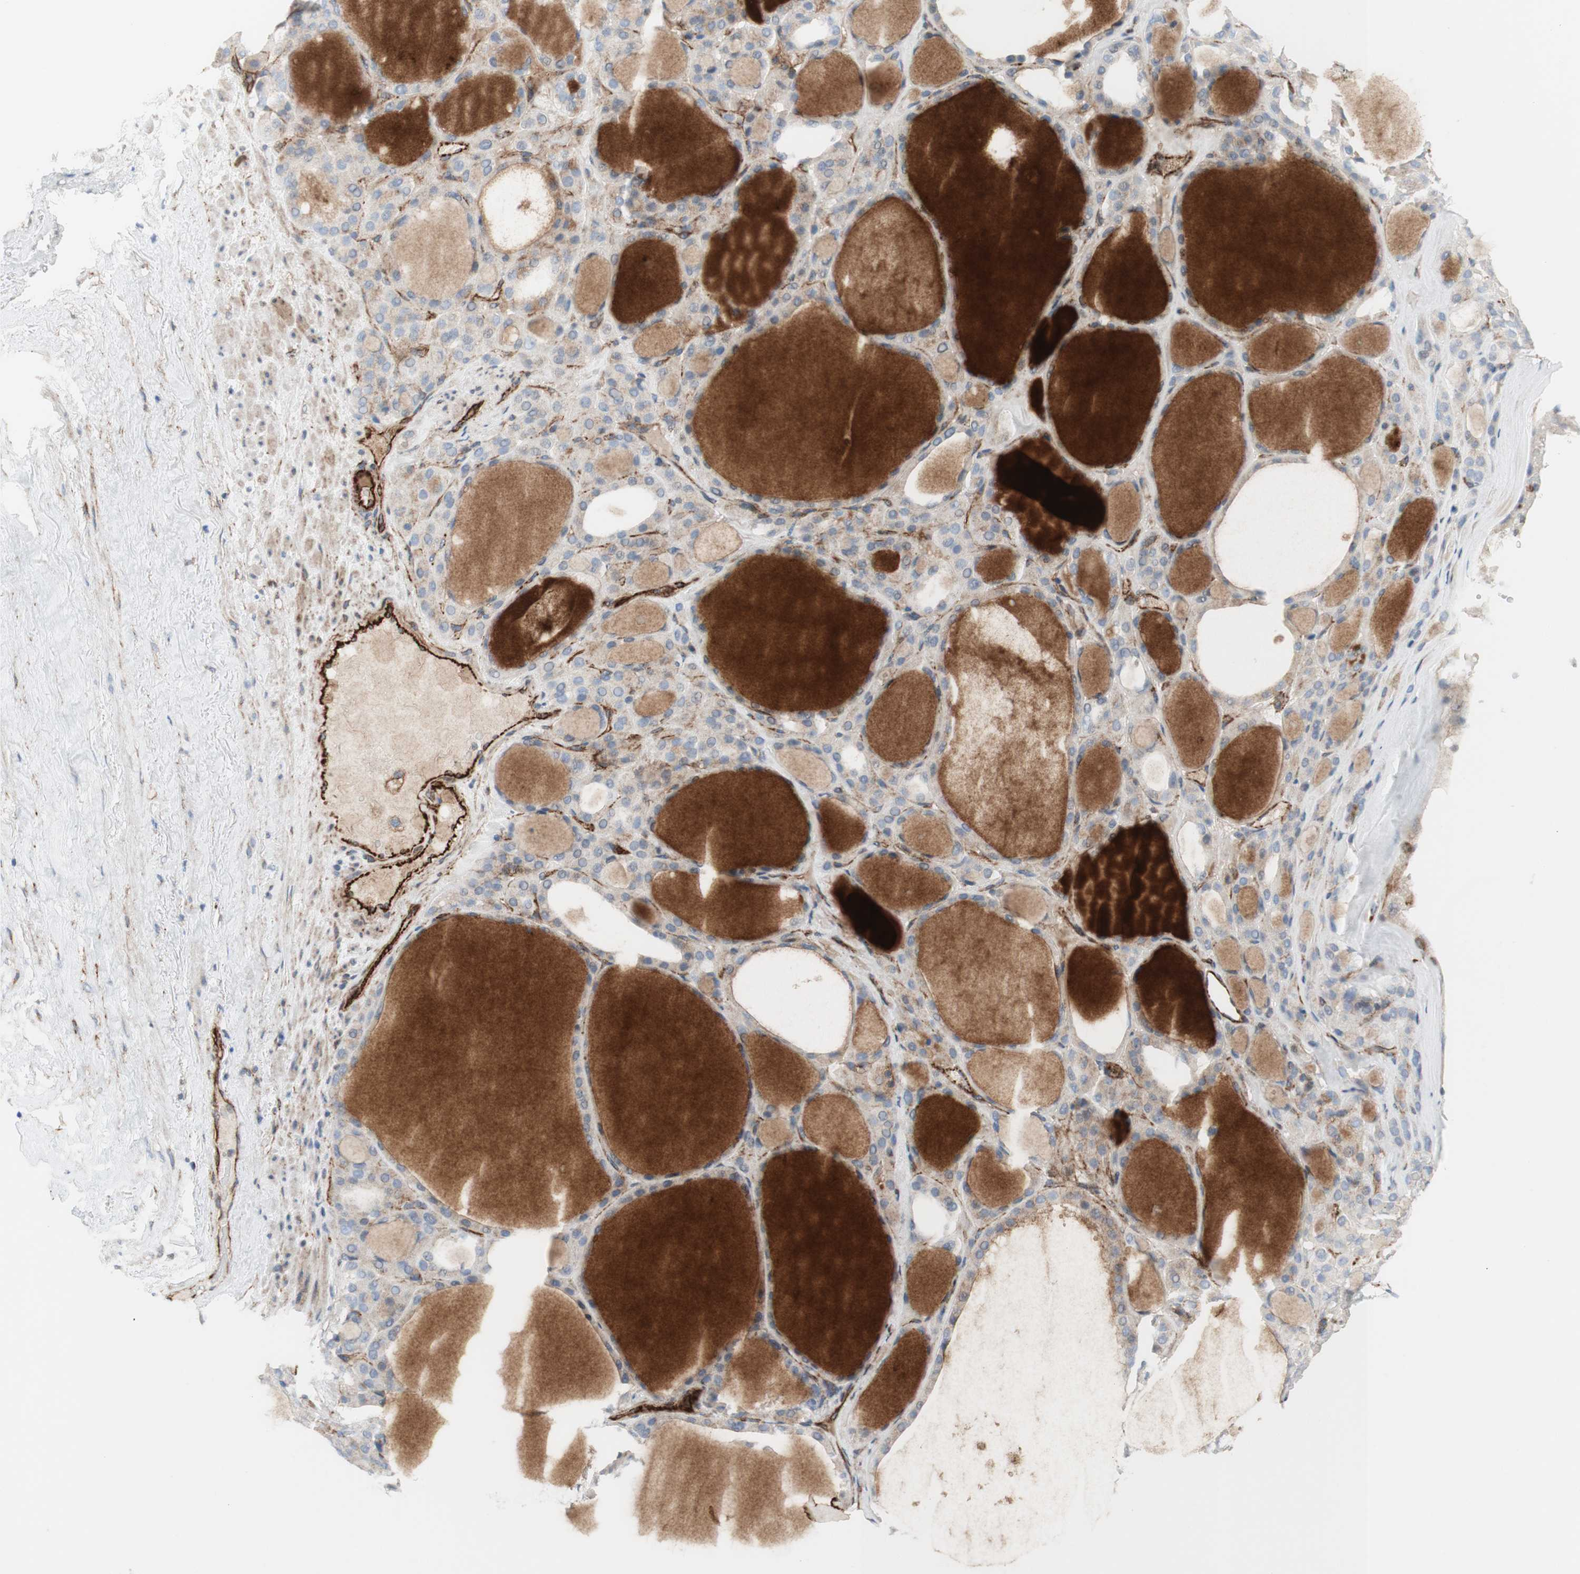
{"staining": {"intensity": "weak", "quantity": "25%-75%", "location": "cytoplasmic/membranous"}, "tissue": "thyroid gland", "cell_type": "Glandular cells", "image_type": "normal", "snomed": [{"axis": "morphology", "description": "Normal tissue, NOS"}, {"axis": "morphology", "description": "Carcinoma, NOS"}, {"axis": "topography", "description": "Thyroid gland"}], "caption": "Protein expression analysis of normal thyroid gland demonstrates weak cytoplasmic/membranous staining in approximately 25%-75% of glandular cells.", "gene": "POU2AF1", "patient": {"sex": "female", "age": 86}}